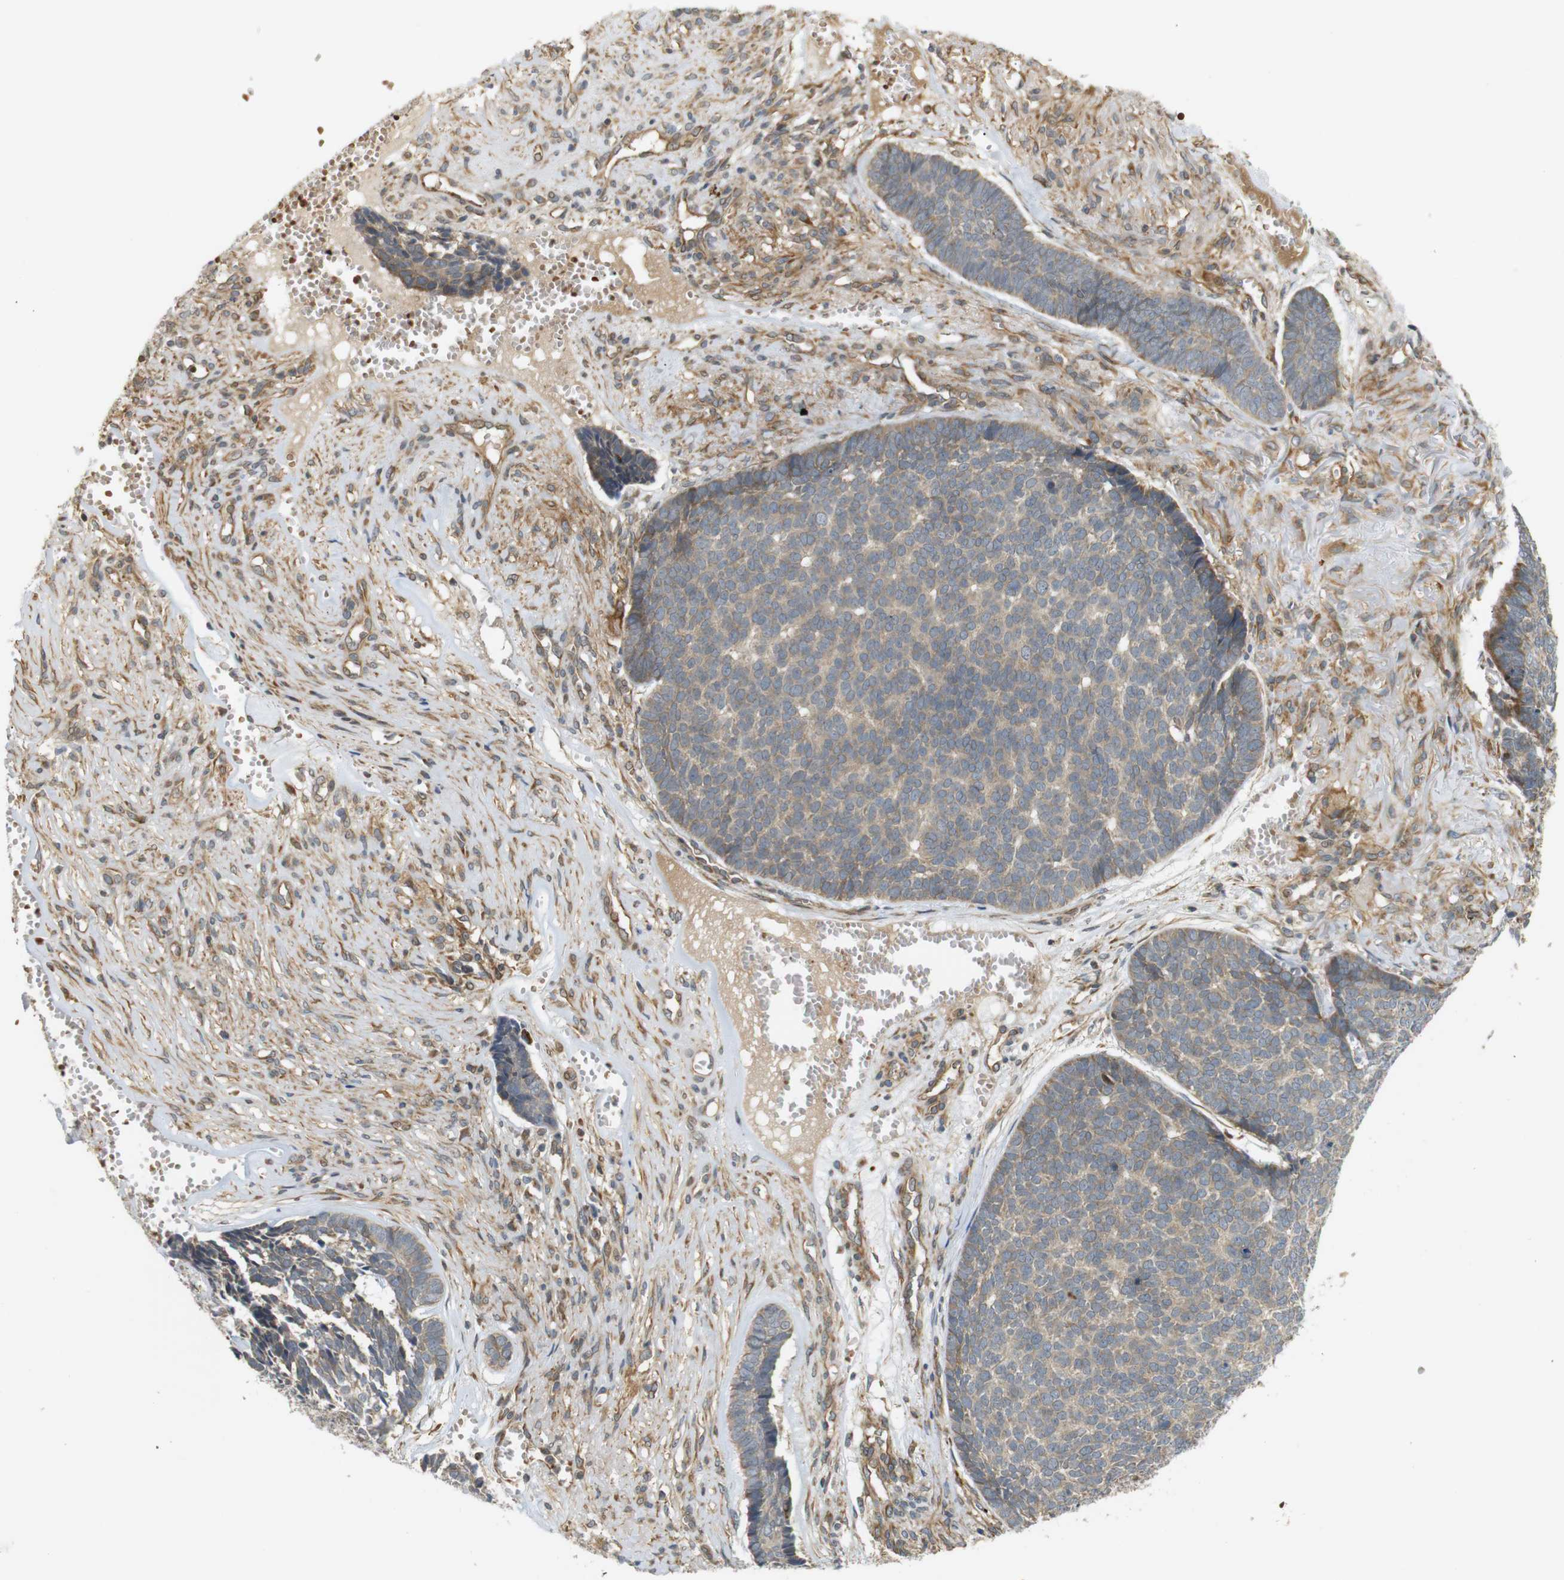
{"staining": {"intensity": "weak", "quantity": ">75%", "location": "cytoplasmic/membranous"}, "tissue": "skin cancer", "cell_type": "Tumor cells", "image_type": "cancer", "snomed": [{"axis": "morphology", "description": "Basal cell carcinoma"}, {"axis": "topography", "description": "Skin"}], "caption": "A high-resolution image shows IHC staining of skin basal cell carcinoma, which displays weak cytoplasmic/membranous expression in approximately >75% of tumor cells.", "gene": "RPTOR", "patient": {"sex": "male", "age": 84}}